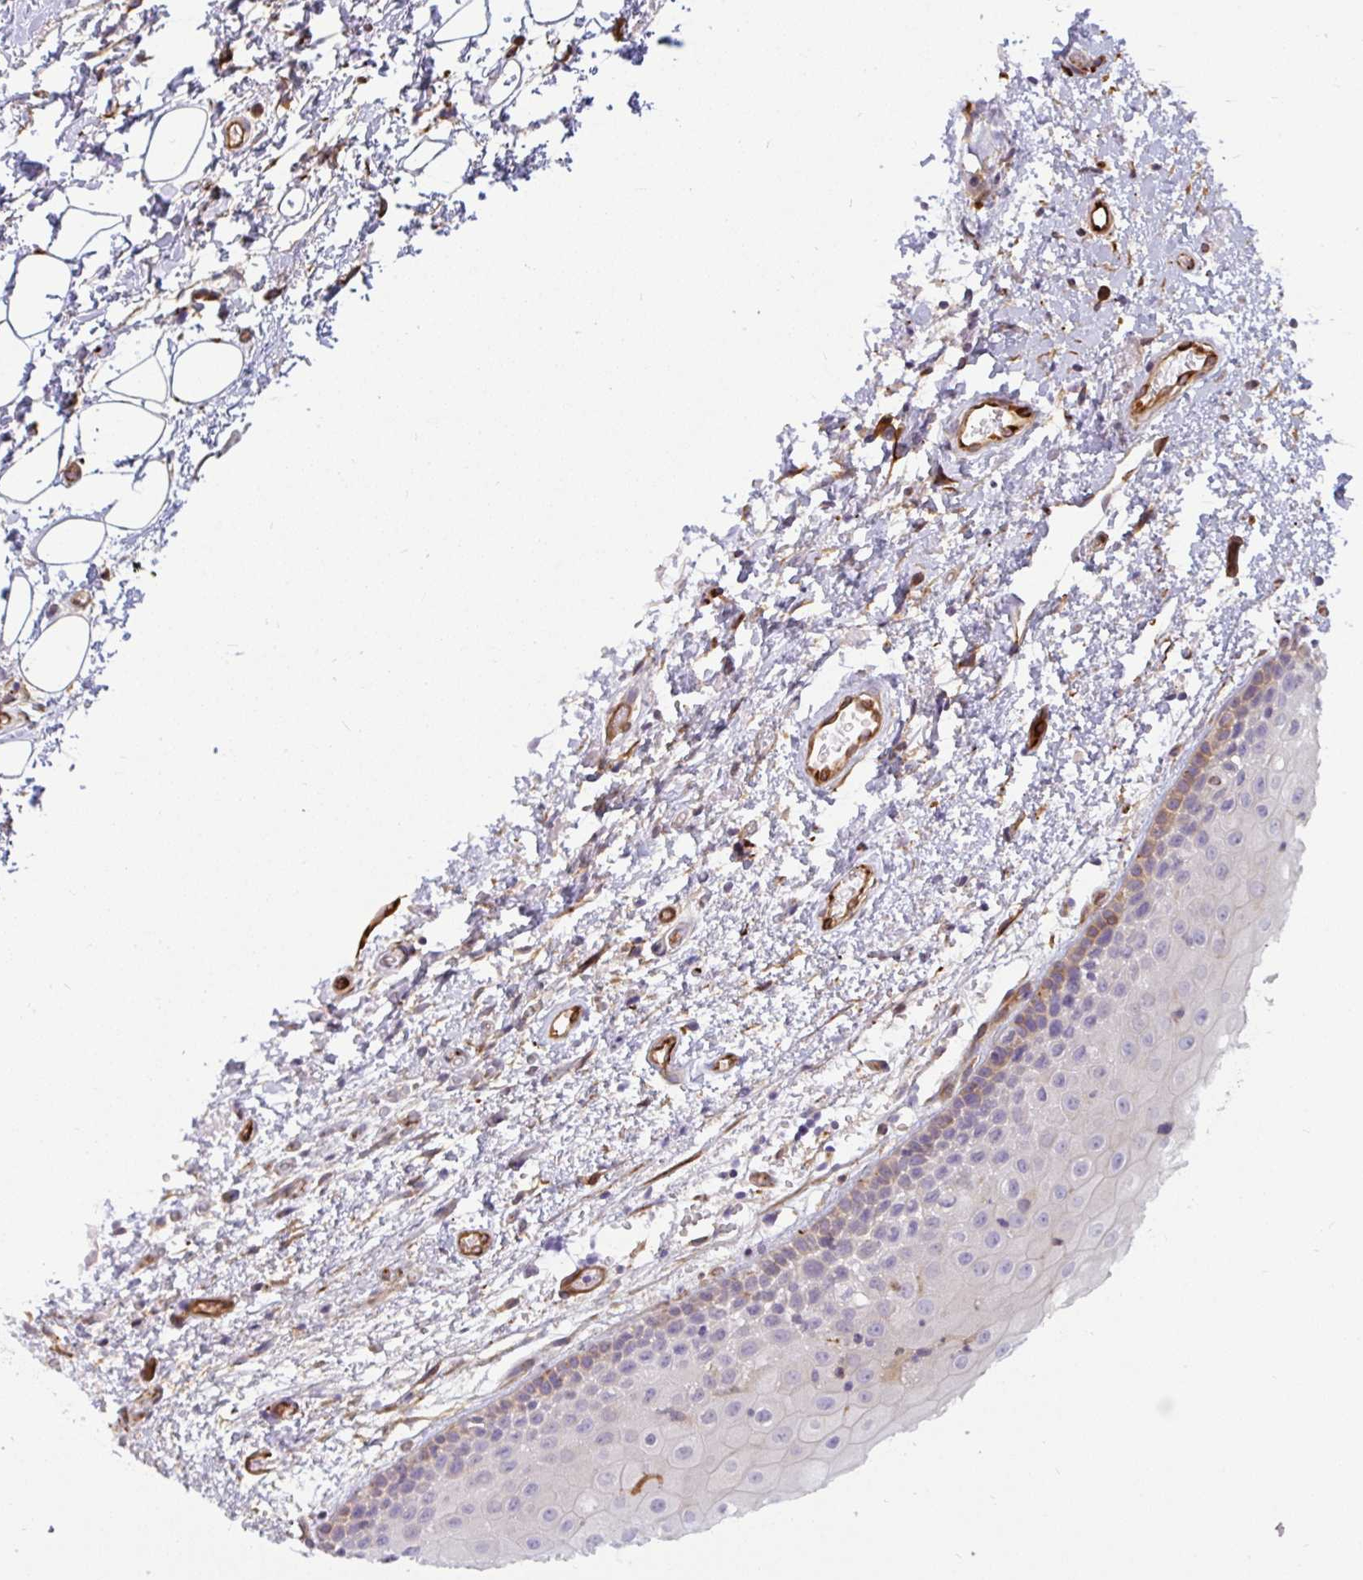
{"staining": {"intensity": "weak", "quantity": "<25%", "location": "cytoplasmic/membranous"}, "tissue": "oral mucosa", "cell_type": "Squamous epithelial cells", "image_type": "normal", "snomed": [{"axis": "morphology", "description": "Normal tissue, NOS"}, {"axis": "topography", "description": "Oral tissue"}], "caption": "High magnification brightfield microscopy of benign oral mucosa stained with DAB (brown) and counterstained with hematoxylin (blue): squamous epithelial cells show no significant expression.", "gene": "IFIT3", "patient": {"sex": "female", "age": 82}}